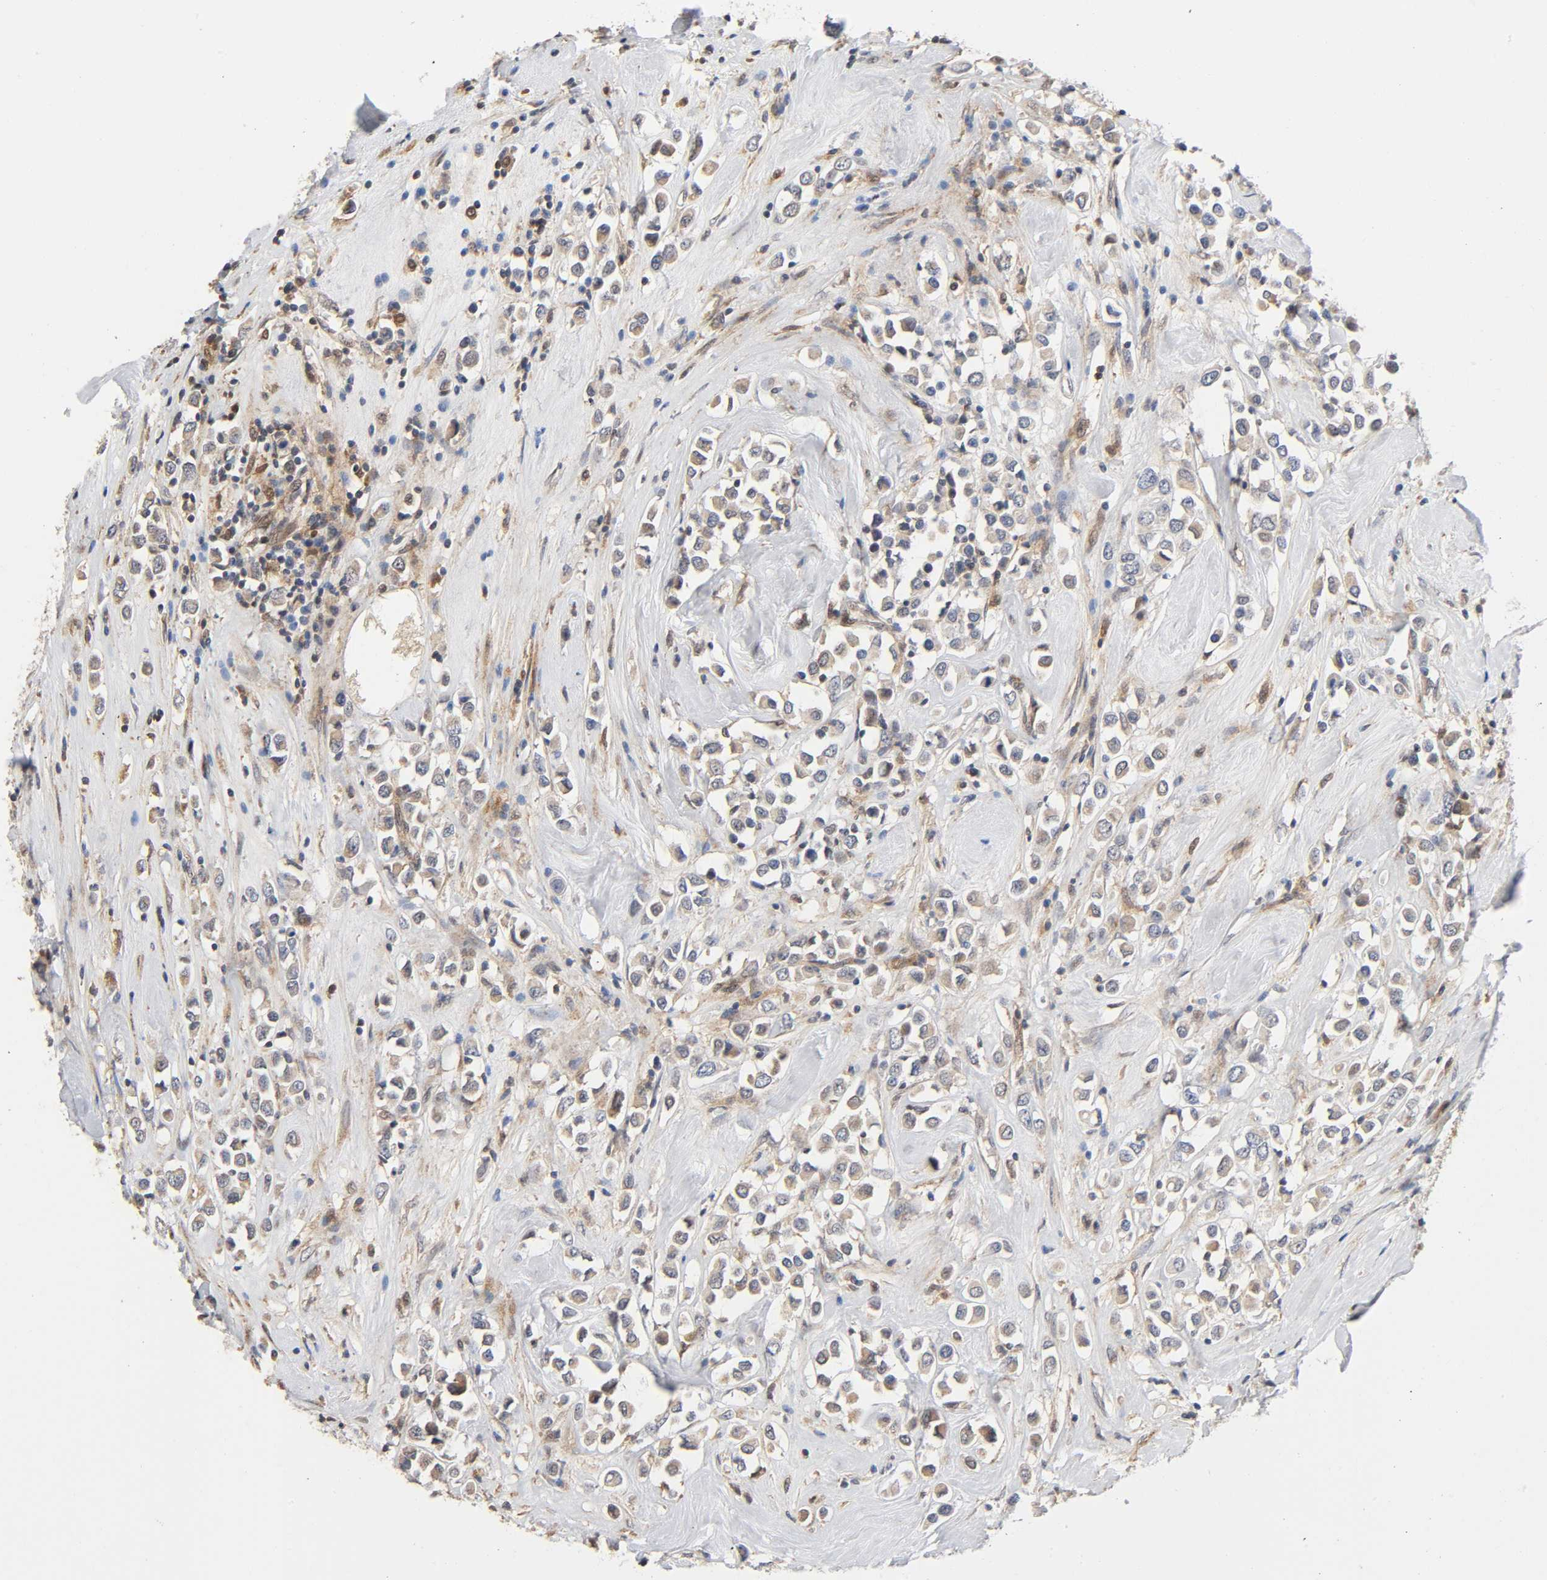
{"staining": {"intensity": "weak", "quantity": ">75%", "location": "cytoplasmic/membranous"}, "tissue": "breast cancer", "cell_type": "Tumor cells", "image_type": "cancer", "snomed": [{"axis": "morphology", "description": "Duct carcinoma"}, {"axis": "topography", "description": "Breast"}], "caption": "Protein analysis of invasive ductal carcinoma (breast) tissue demonstrates weak cytoplasmic/membranous staining in about >75% of tumor cells. The staining is performed using DAB brown chromogen to label protein expression. The nuclei are counter-stained blue using hematoxylin.", "gene": "CASP9", "patient": {"sex": "female", "age": 61}}